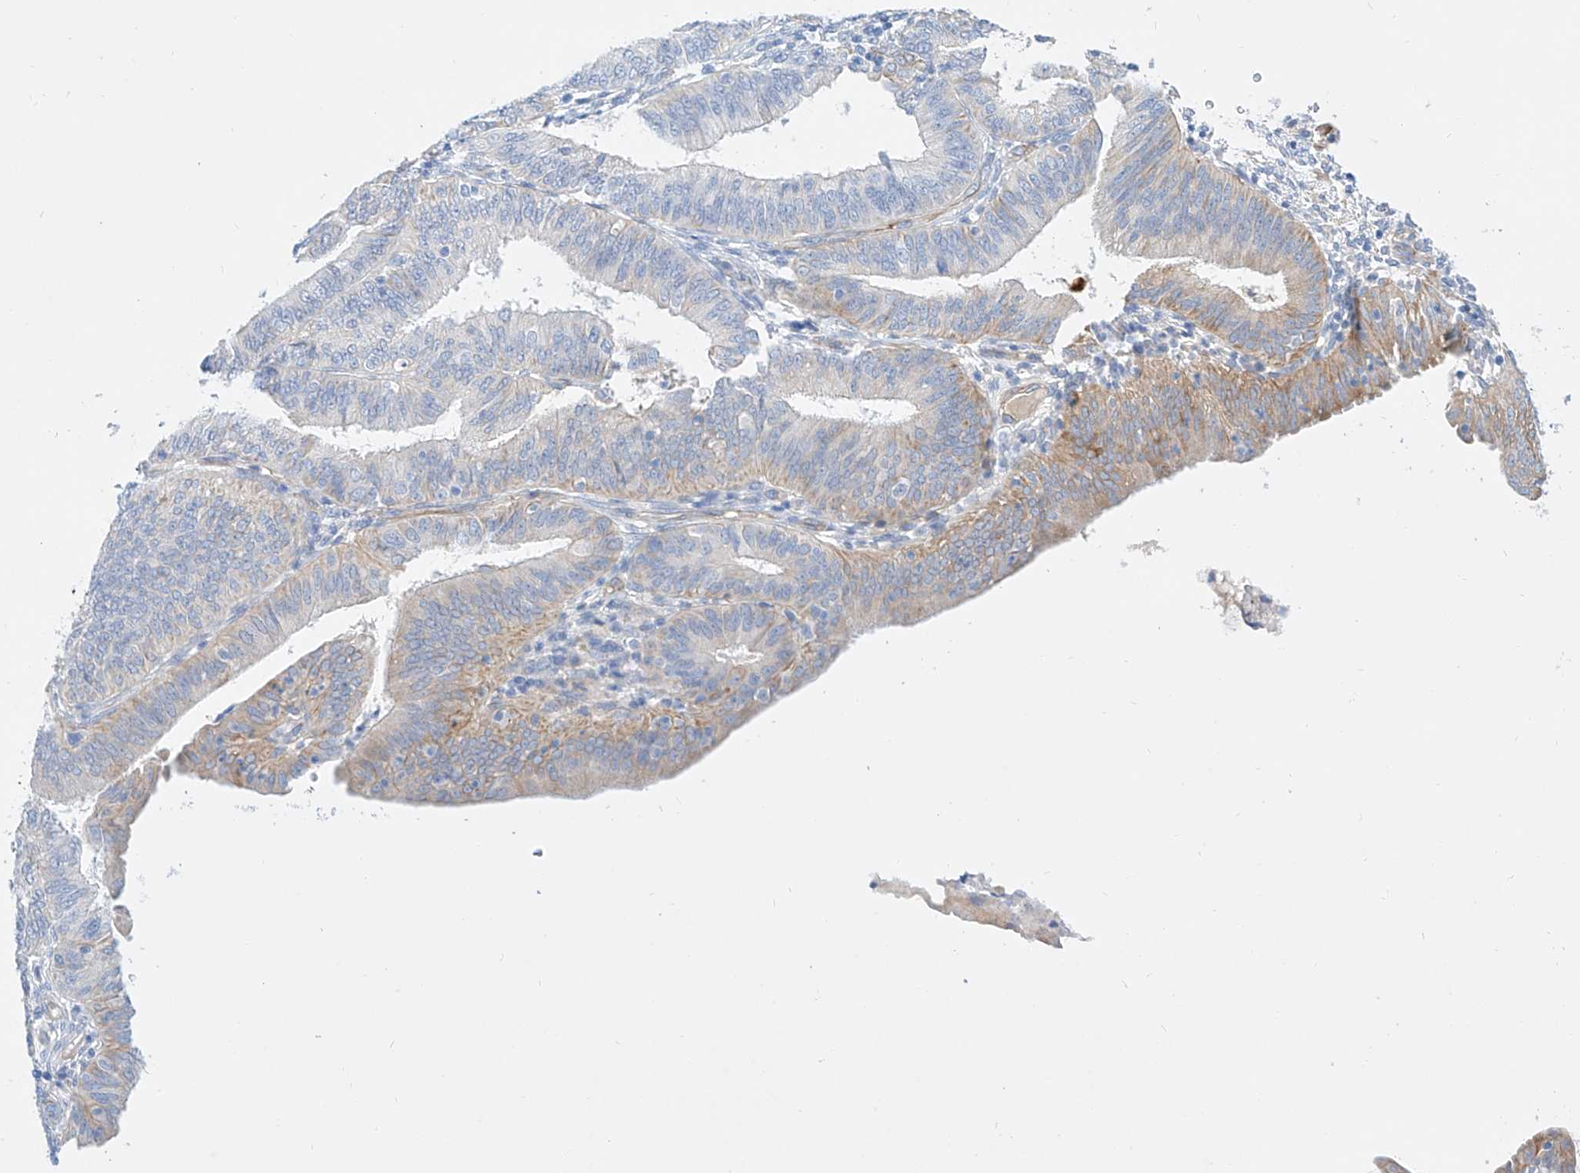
{"staining": {"intensity": "moderate", "quantity": "<25%", "location": "cytoplasmic/membranous"}, "tissue": "endometrial cancer", "cell_type": "Tumor cells", "image_type": "cancer", "snomed": [{"axis": "morphology", "description": "Adenocarcinoma, NOS"}, {"axis": "topography", "description": "Endometrium"}], "caption": "IHC micrograph of human adenocarcinoma (endometrial) stained for a protein (brown), which displays low levels of moderate cytoplasmic/membranous expression in about <25% of tumor cells.", "gene": "SBSPON", "patient": {"sex": "female", "age": 51}}